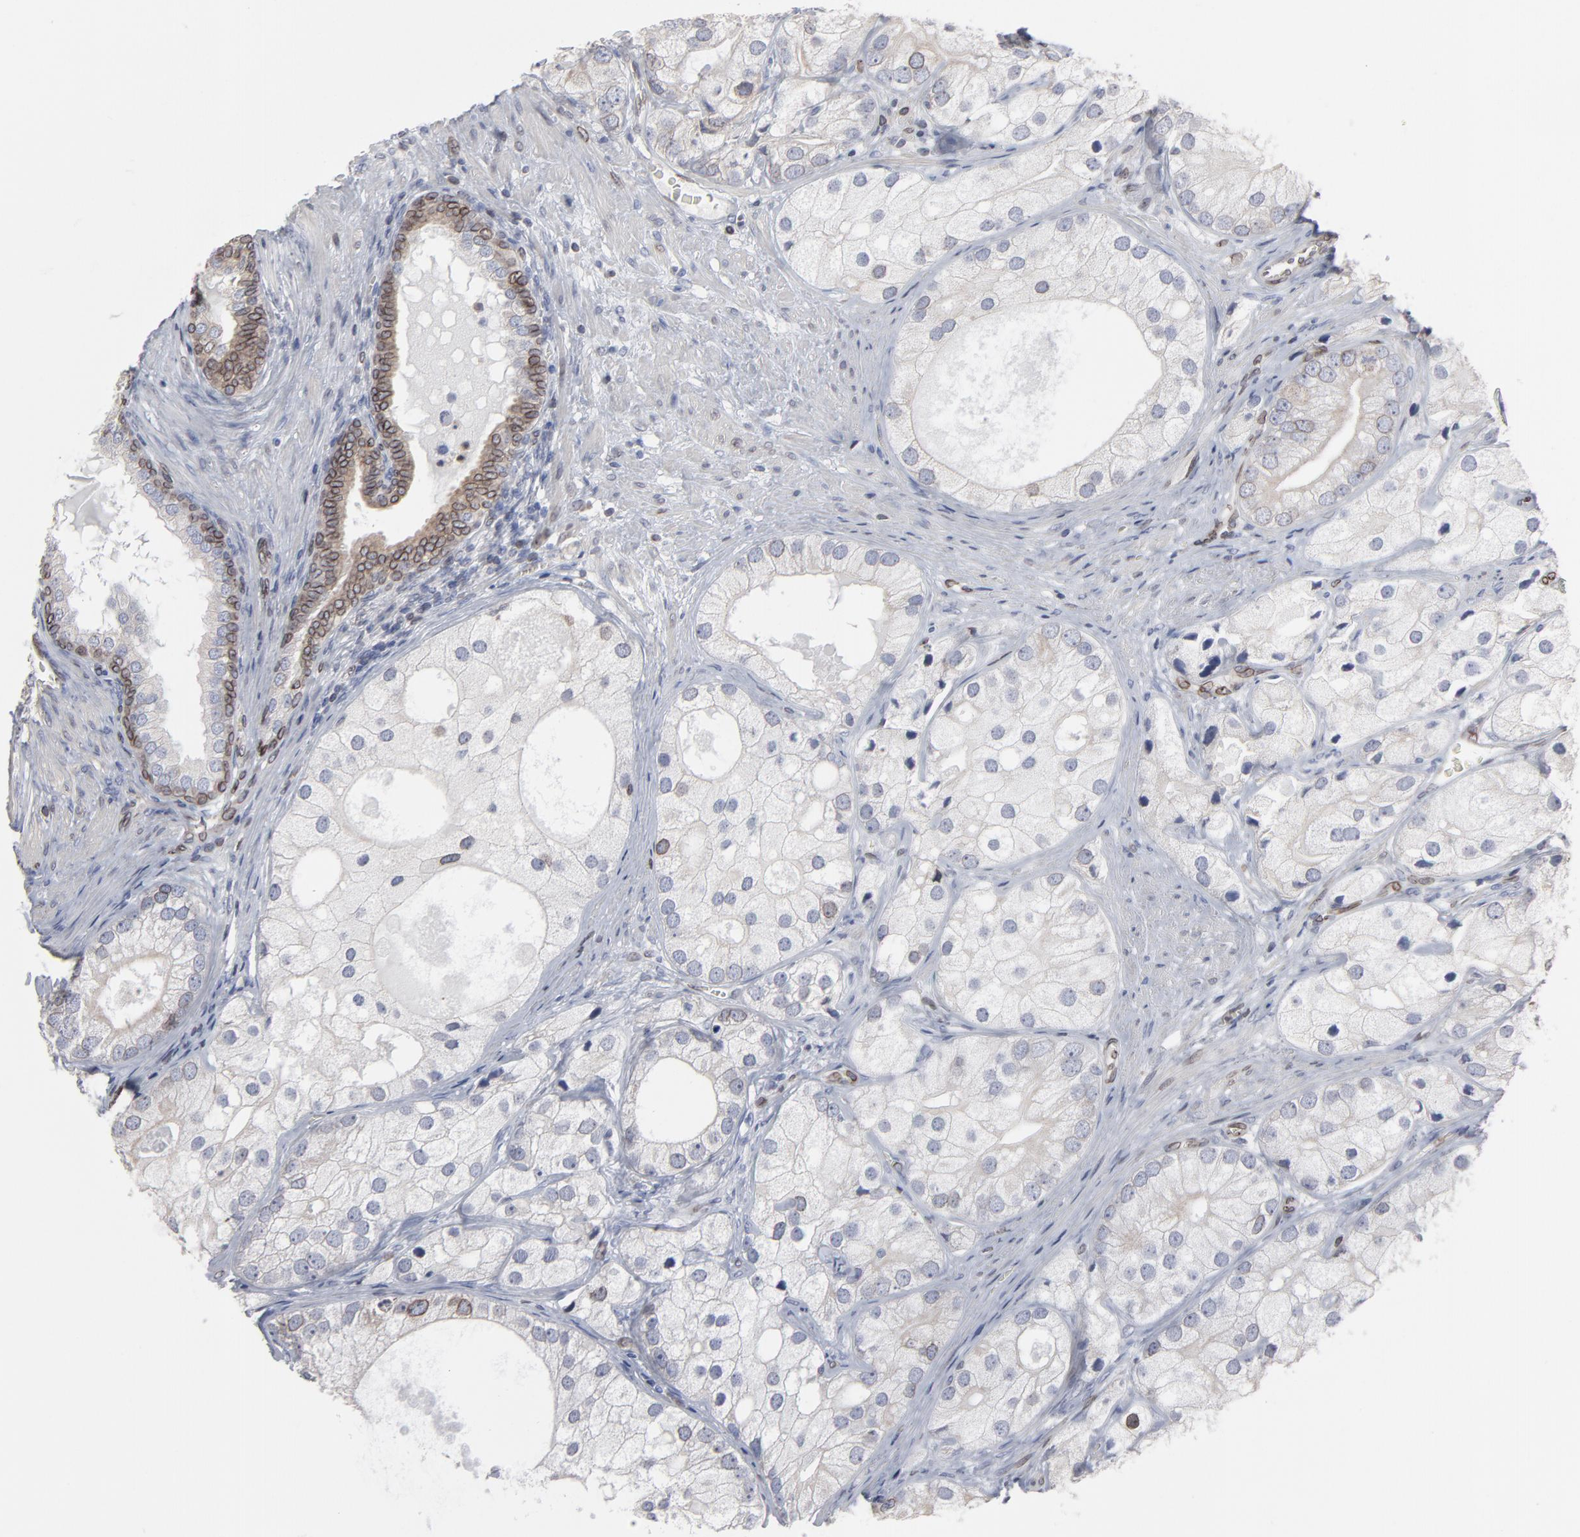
{"staining": {"intensity": "weak", "quantity": "<25%", "location": "cytoplasmic/membranous,nuclear"}, "tissue": "prostate cancer", "cell_type": "Tumor cells", "image_type": "cancer", "snomed": [{"axis": "morphology", "description": "Adenocarcinoma, Low grade"}, {"axis": "topography", "description": "Prostate"}], "caption": "Tumor cells show no significant staining in low-grade adenocarcinoma (prostate).", "gene": "SYNE2", "patient": {"sex": "male", "age": 69}}